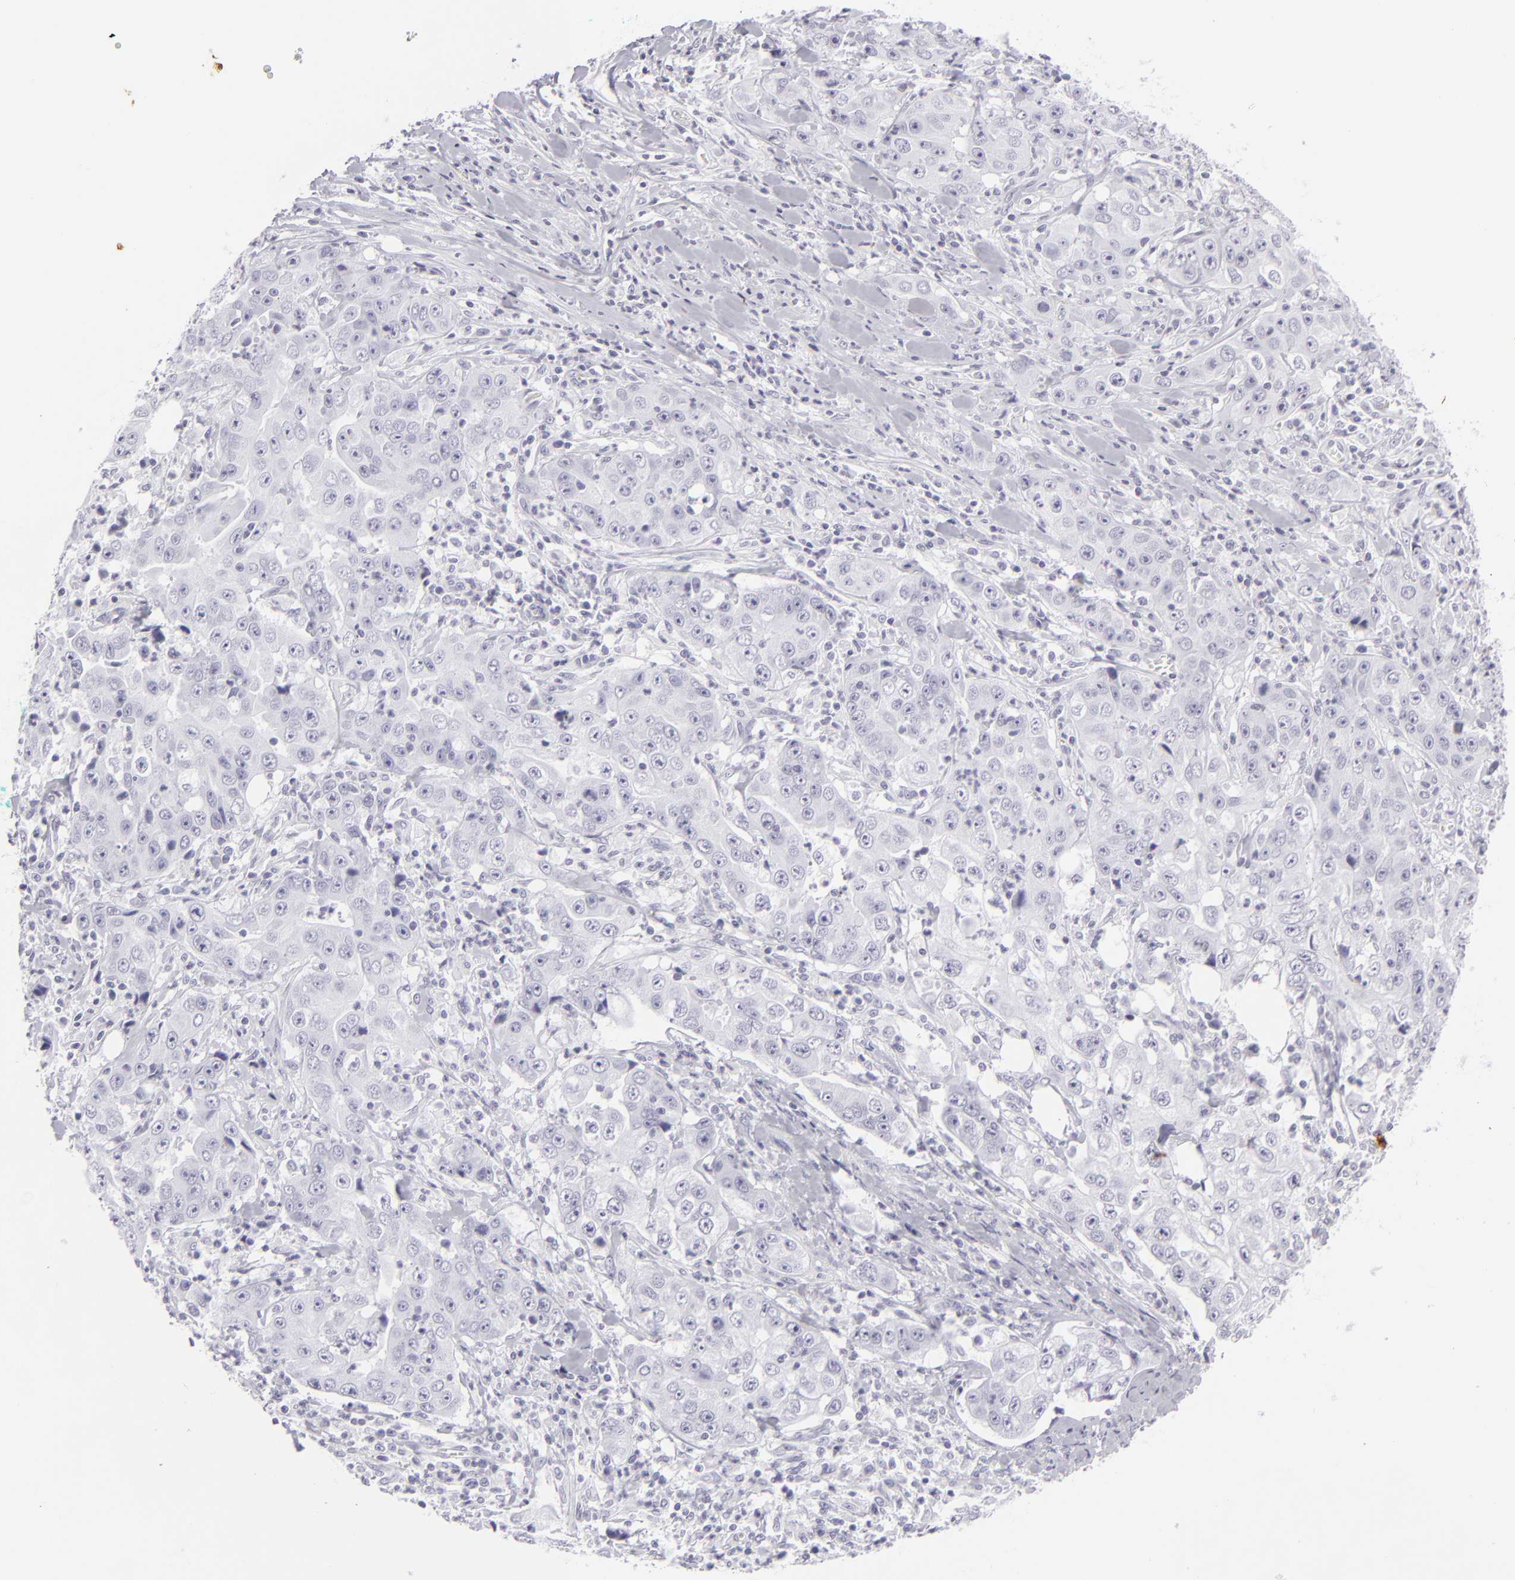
{"staining": {"intensity": "negative", "quantity": "none", "location": "none"}, "tissue": "lung cancer", "cell_type": "Tumor cells", "image_type": "cancer", "snomed": [{"axis": "morphology", "description": "Squamous cell carcinoma, NOS"}, {"axis": "topography", "description": "Lung"}], "caption": "Tumor cells are negative for brown protein staining in squamous cell carcinoma (lung). (Stains: DAB IHC with hematoxylin counter stain, Microscopy: brightfield microscopy at high magnification).", "gene": "KRT1", "patient": {"sex": "male", "age": 64}}